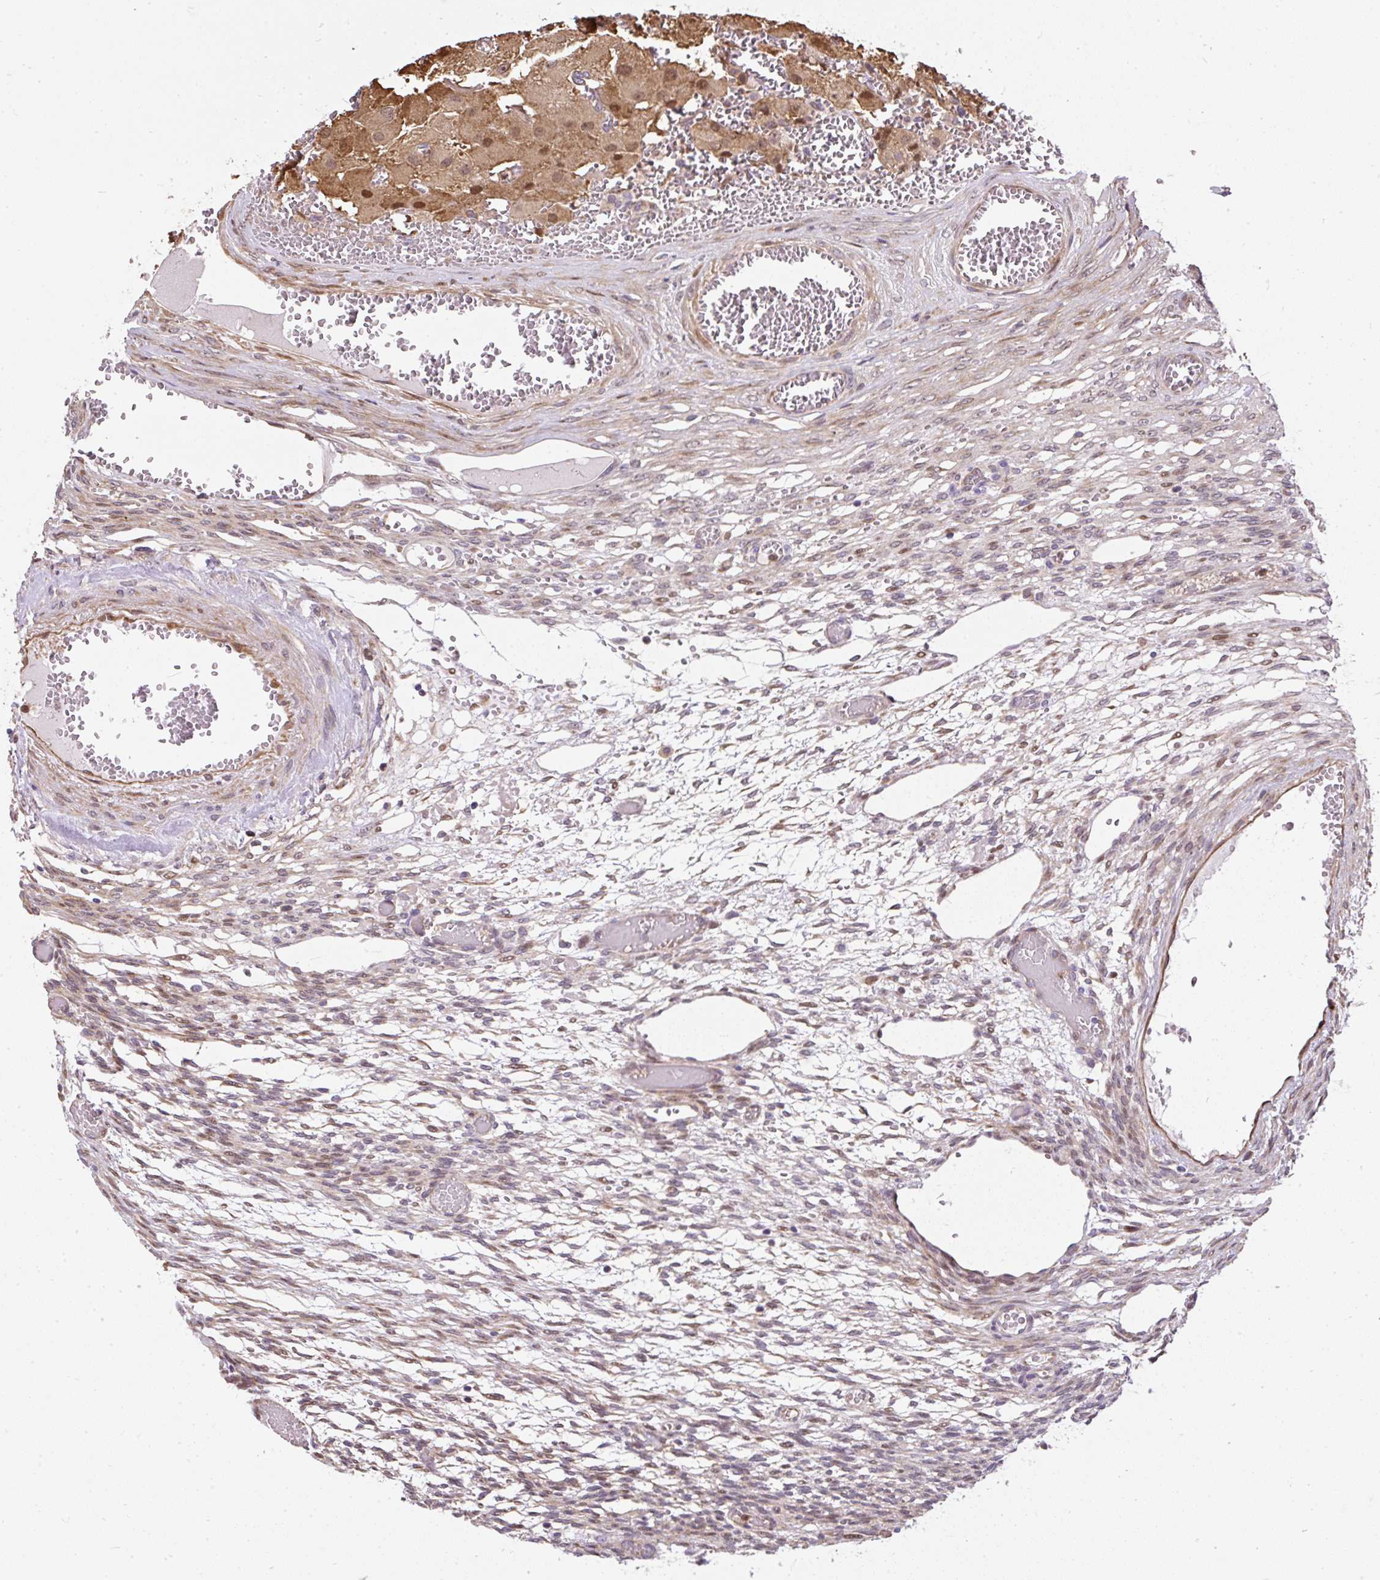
{"staining": {"intensity": "weak", "quantity": ">75%", "location": "cytoplasmic/membranous"}, "tissue": "ovary", "cell_type": "Follicle cells", "image_type": "normal", "snomed": [{"axis": "morphology", "description": "Normal tissue, NOS"}, {"axis": "topography", "description": "Ovary"}], "caption": "Follicle cells display low levels of weak cytoplasmic/membranous staining in approximately >75% of cells in unremarkable ovary.", "gene": "PUS7L", "patient": {"sex": "female", "age": 67}}